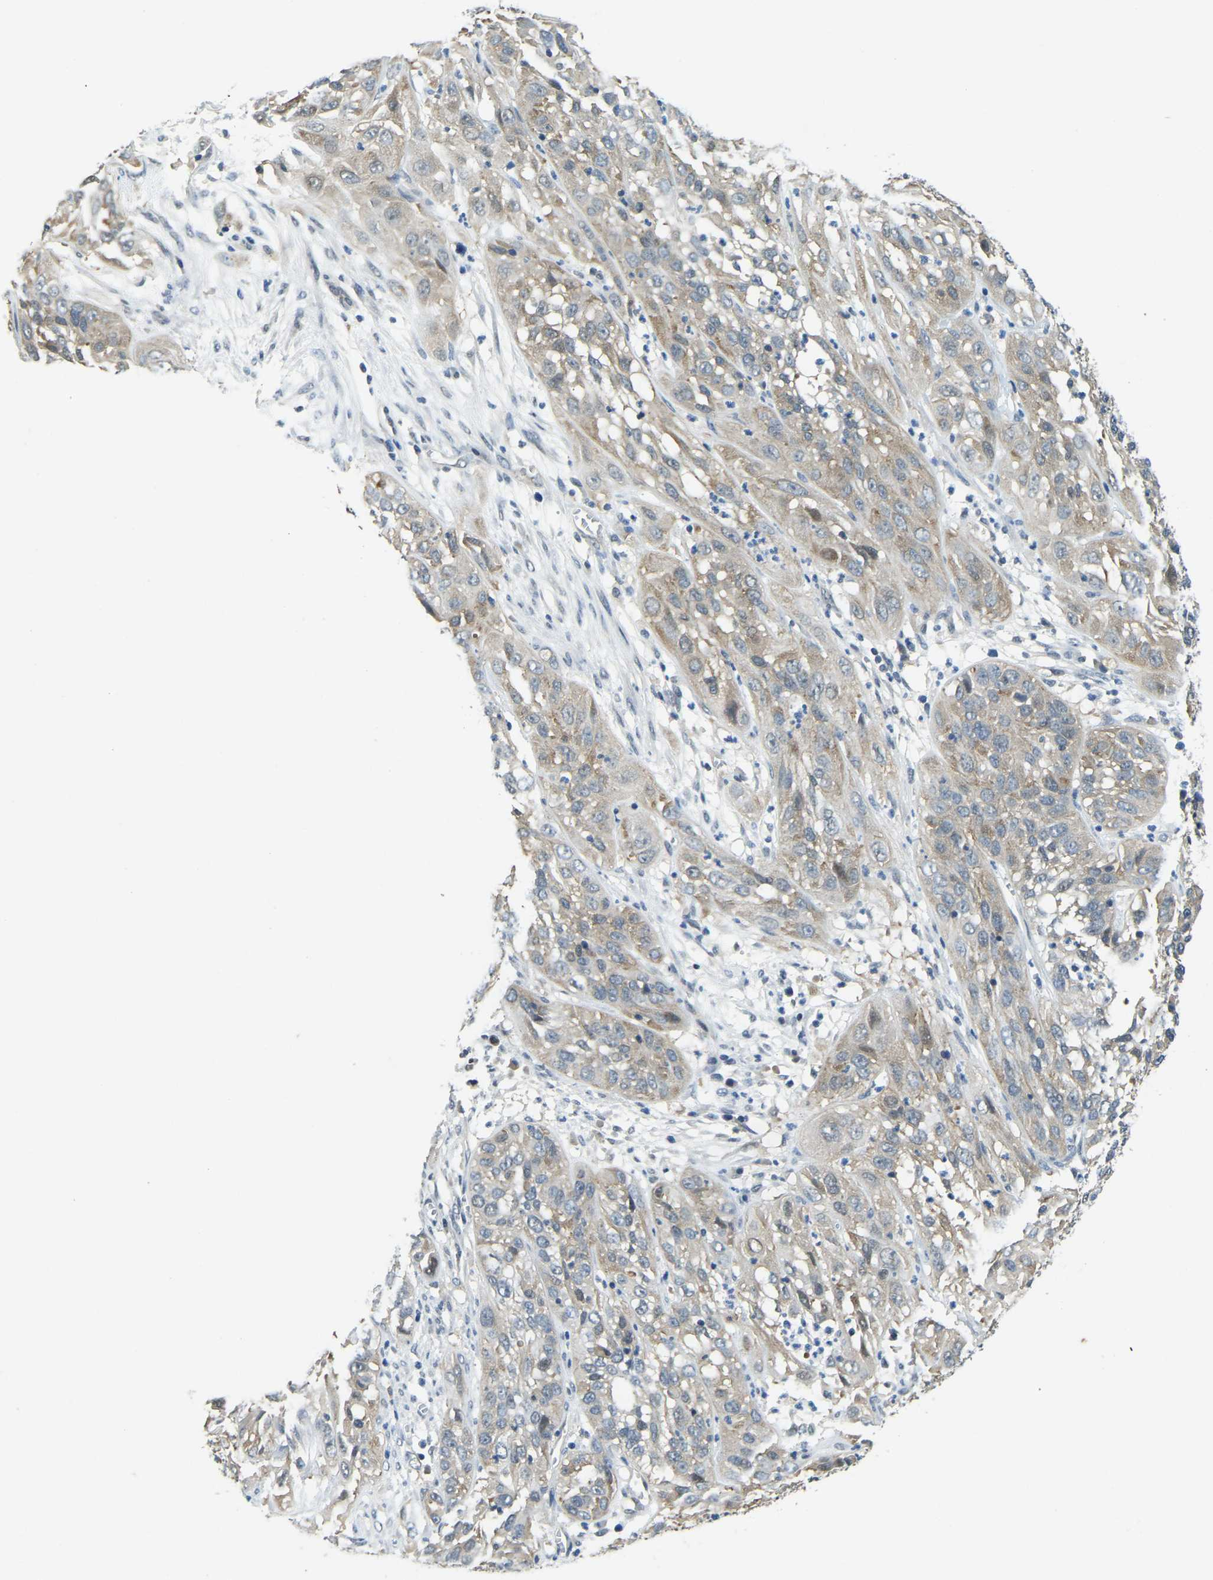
{"staining": {"intensity": "weak", "quantity": ">75%", "location": "cytoplasmic/membranous"}, "tissue": "cervical cancer", "cell_type": "Tumor cells", "image_type": "cancer", "snomed": [{"axis": "morphology", "description": "Squamous cell carcinoma, NOS"}, {"axis": "topography", "description": "Cervix"}], "caption": "Protein staining of squamous cell carcinoma (cervical) tissue reveals weak cytoplasmic/membranous staining in about >75% of tumor cells.", "gene": "AHNAK", "patient": {"sex": "female", "age": 32}}